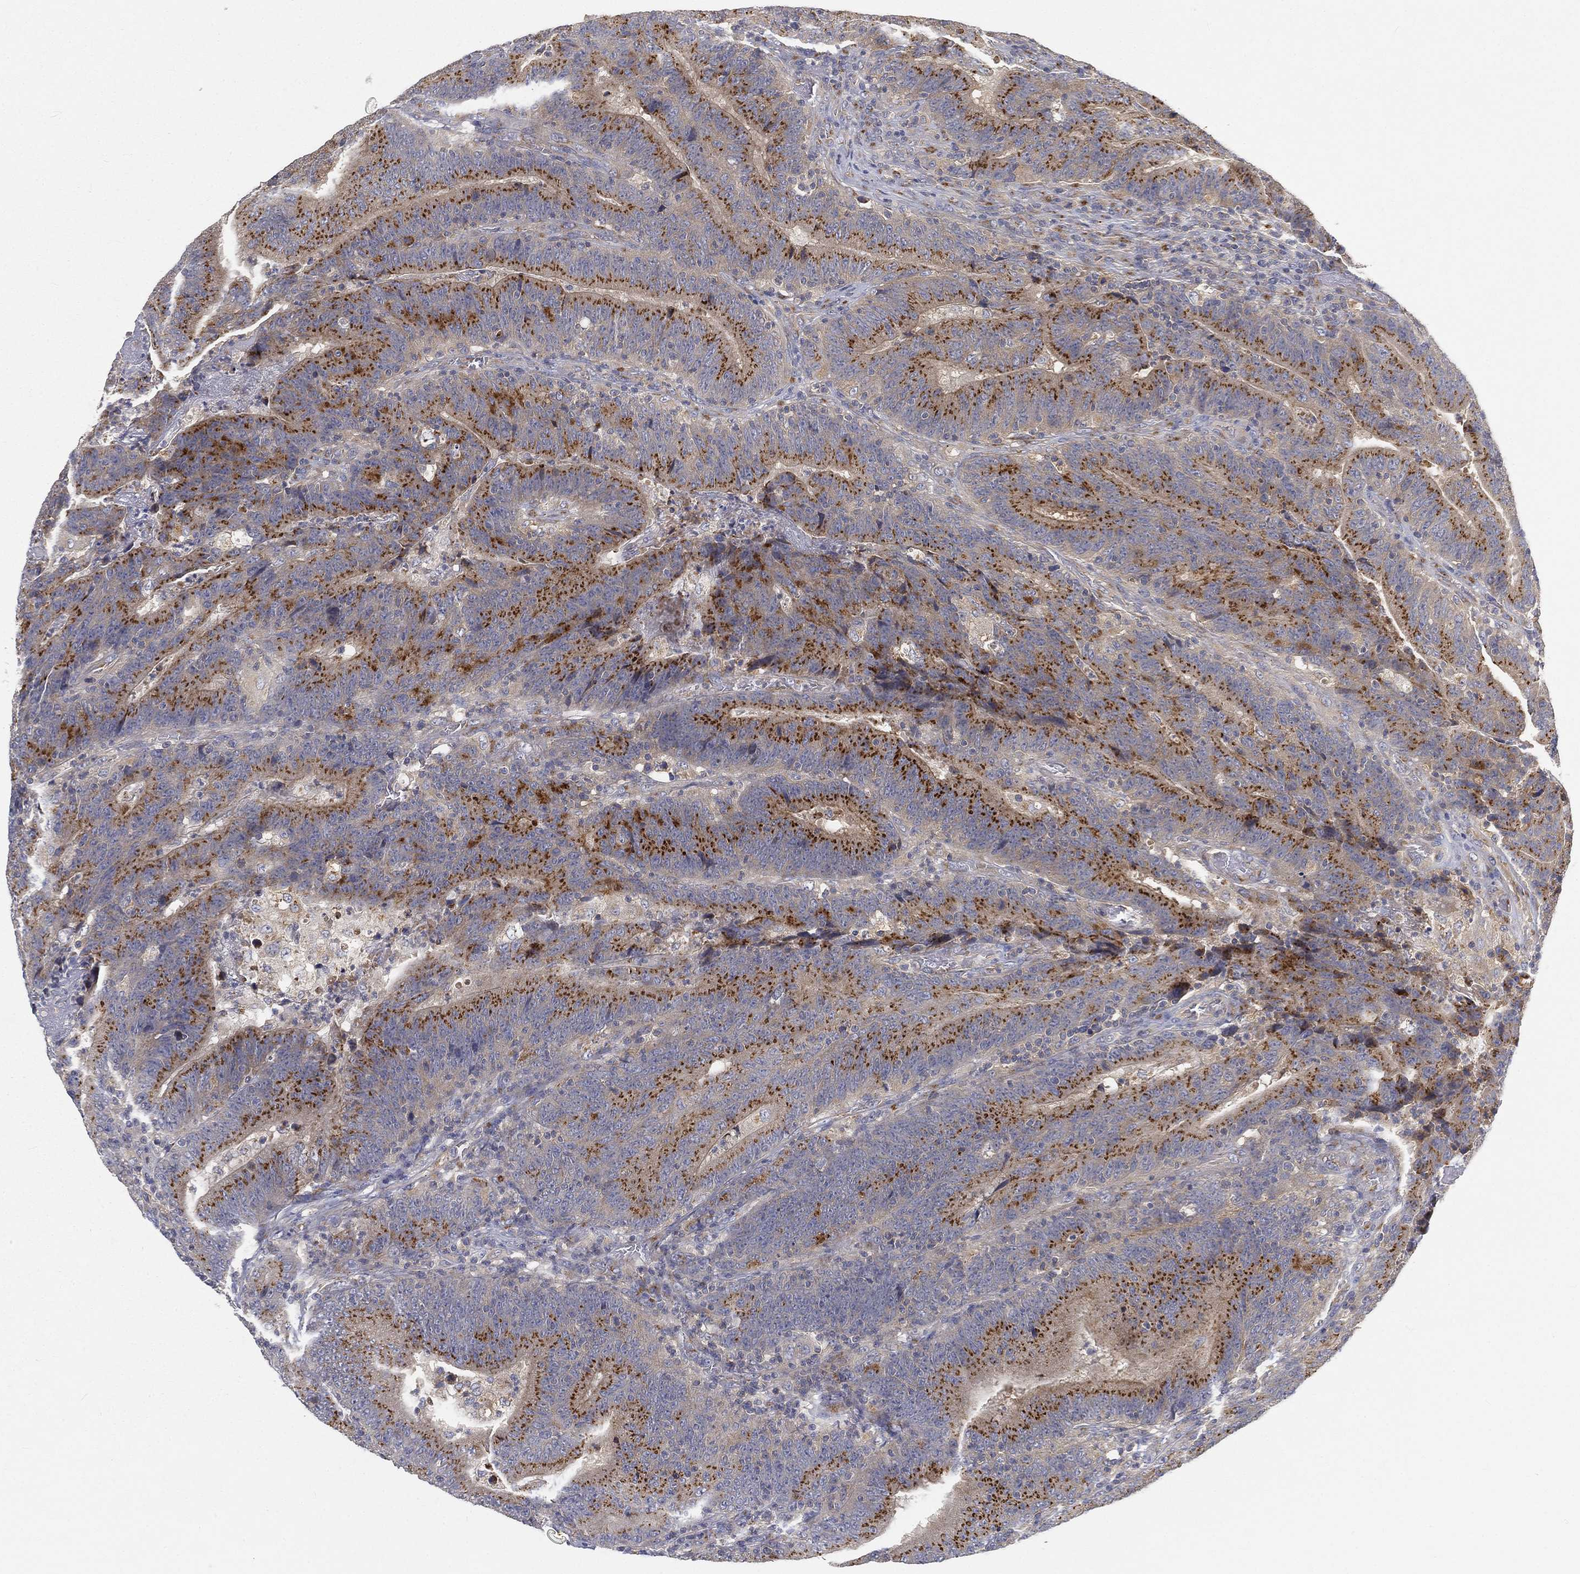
{"staining": {"intensity": "strong", "quantity": "25%-75%", "location": "cytoplasmic/membranous"}, "tissue": "colorectal cancer", "cell_type": "Tumor cells", "image_type": "cancer", "snomed": [{"axis": "morphology", "description": "Adenocarcinoma, NOS"}, {"axis": "topography", "description": "Colon"}], "caption": "Adenocarcinoma (colorectal) stained with a brown dye reveals strong cytoplasmic/membranous positive positivity in approximately 25%-75% of tumor cells.", "gene": "CTSL", "patient": {"sex": "female", "age": 75}}